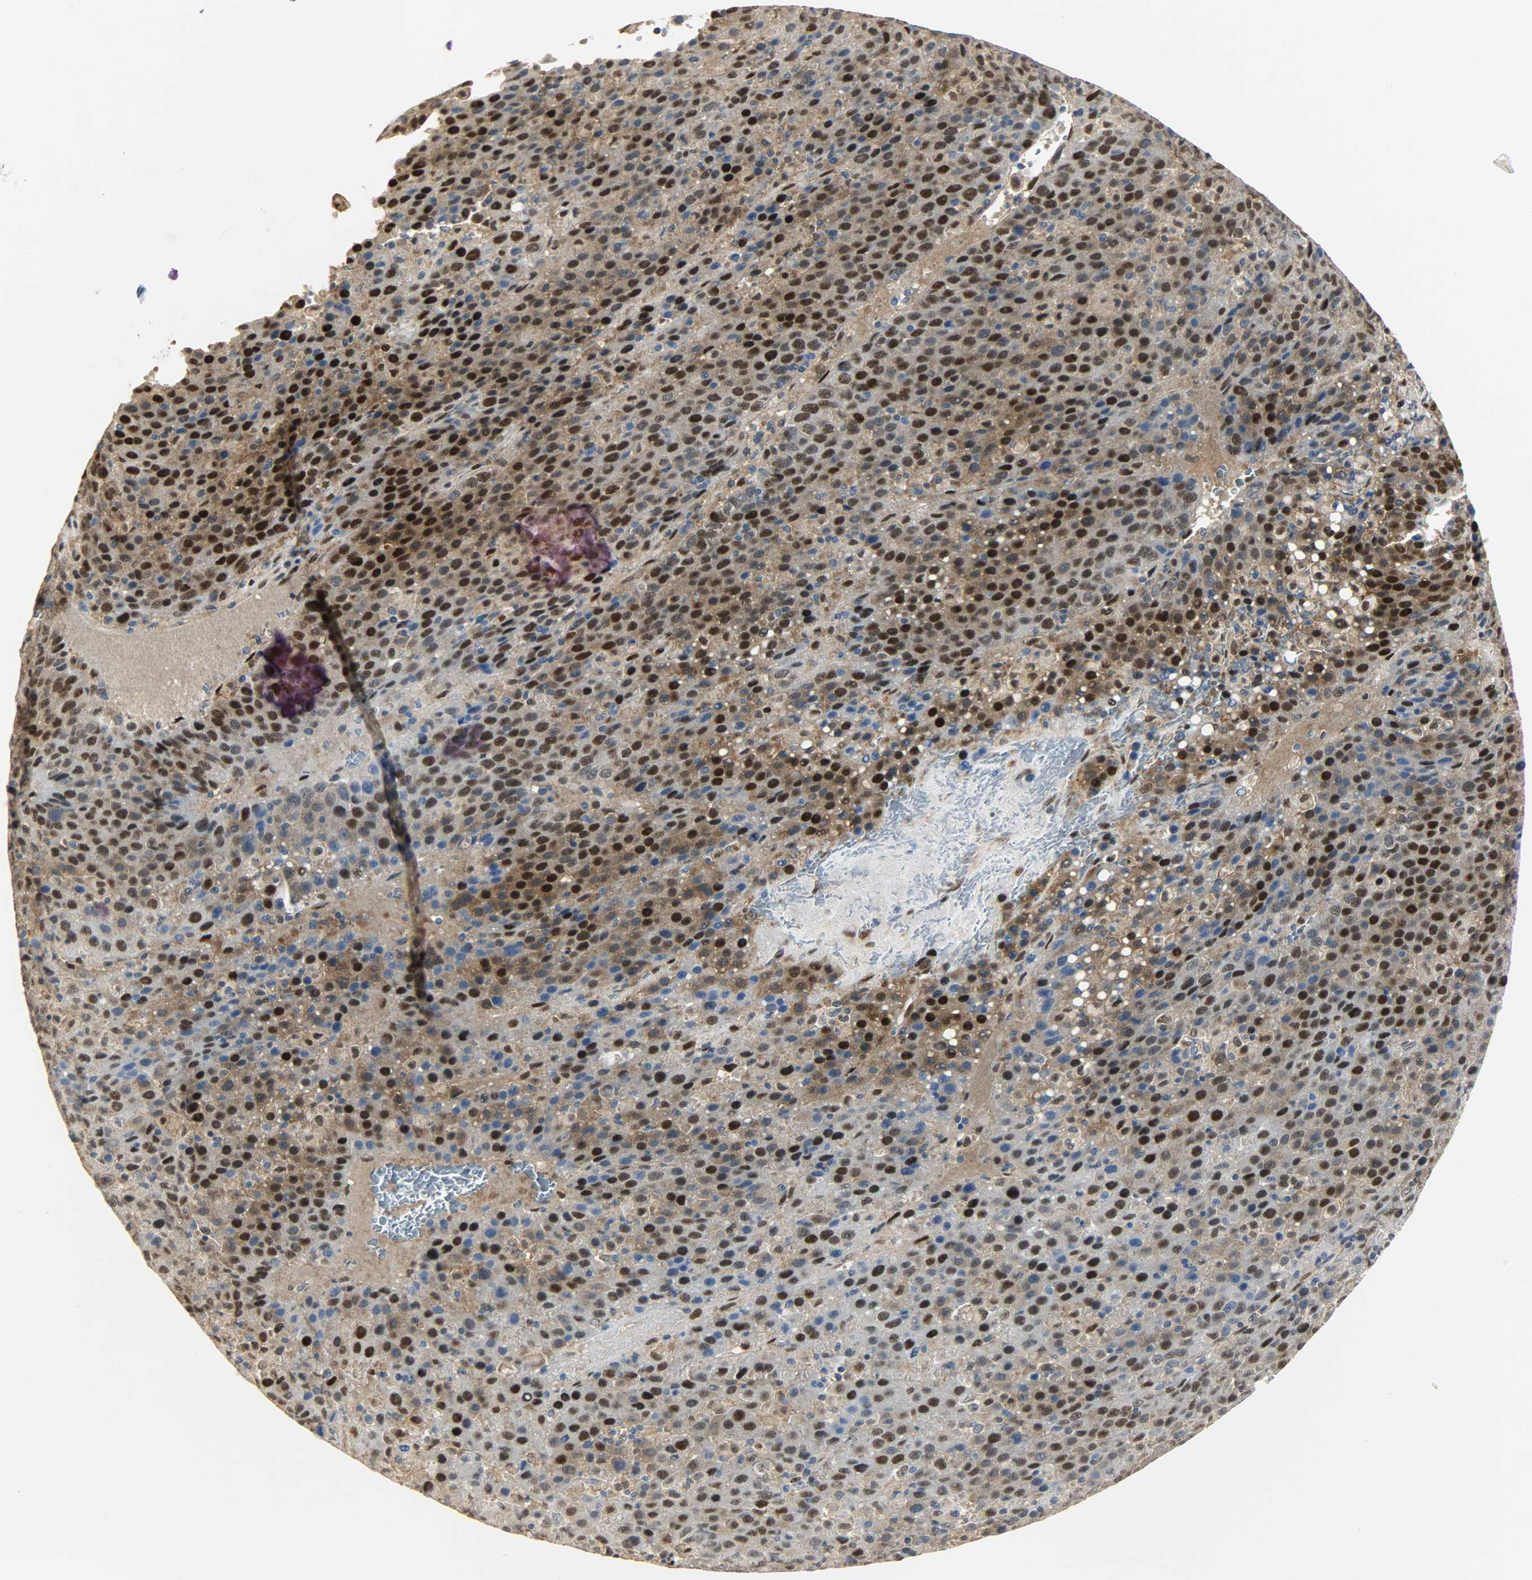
{"staining": {"intensity": "strong", "quantity": "25%-75%", "location": "nuclear"}, "tissue": "liver cancer", "cell_type": "Tumor cells", "image_type": "cancer", "snomed": [{"axis": "morphology", "description": "Carcinoma, Hepatocellular, NOS"}, {"axis": "topography", "description": "Liver"}], "caption": "A high amount of strong nuclear expression is seen in approximately 25%-75% of tumor cells in hepatocellular carcinoma (liver) tissue.", "gene": "NPEPL1", "patient": {"sex": "female", "age": 53}}